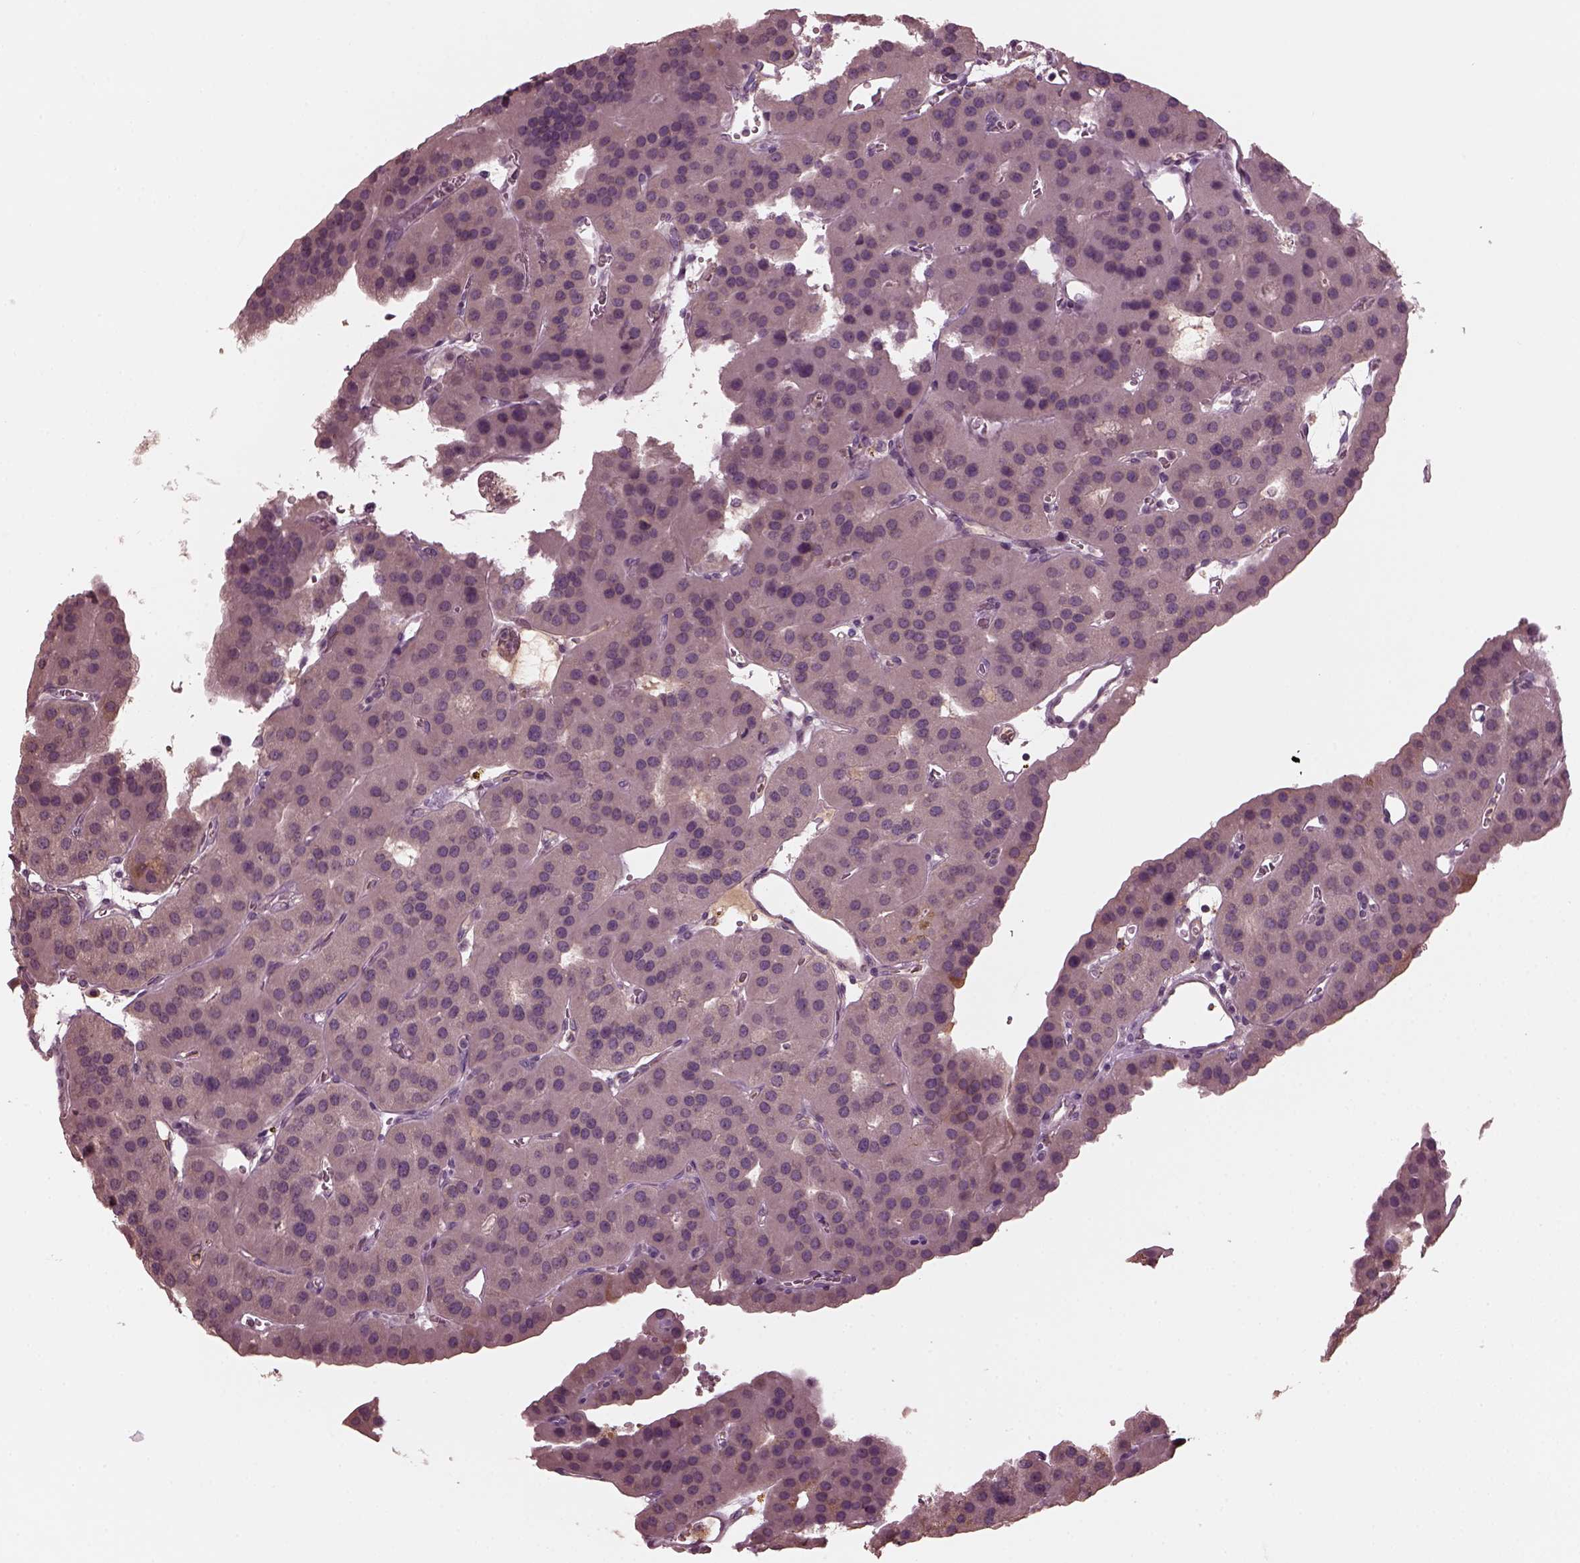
{"staining": {"intensity": "negative", "quantity": "none", "location": "none"}, "tissue": "parathyroid gland", "cell_type": "Glandular cells", "image_type": "normal", "snomed": [{"axis": "morphology", "description": "Normal tissue, NOS"}, {"axis": "morphology", "description": "Adenoma, NOS"}, {"axis": "topography", "description": "Parathyroid gland"}], "caption": "Immunohistochemistry (IHC) photomicrograph of benign parathyroid gland stained for a protein (brown), which reveals no staining in glandular cells. (DAB immunohistochemistry visualized using brightfield microscopy, high magnification).", "gene": "PORCN", "patient": {"sex": "female", "age": 86}}